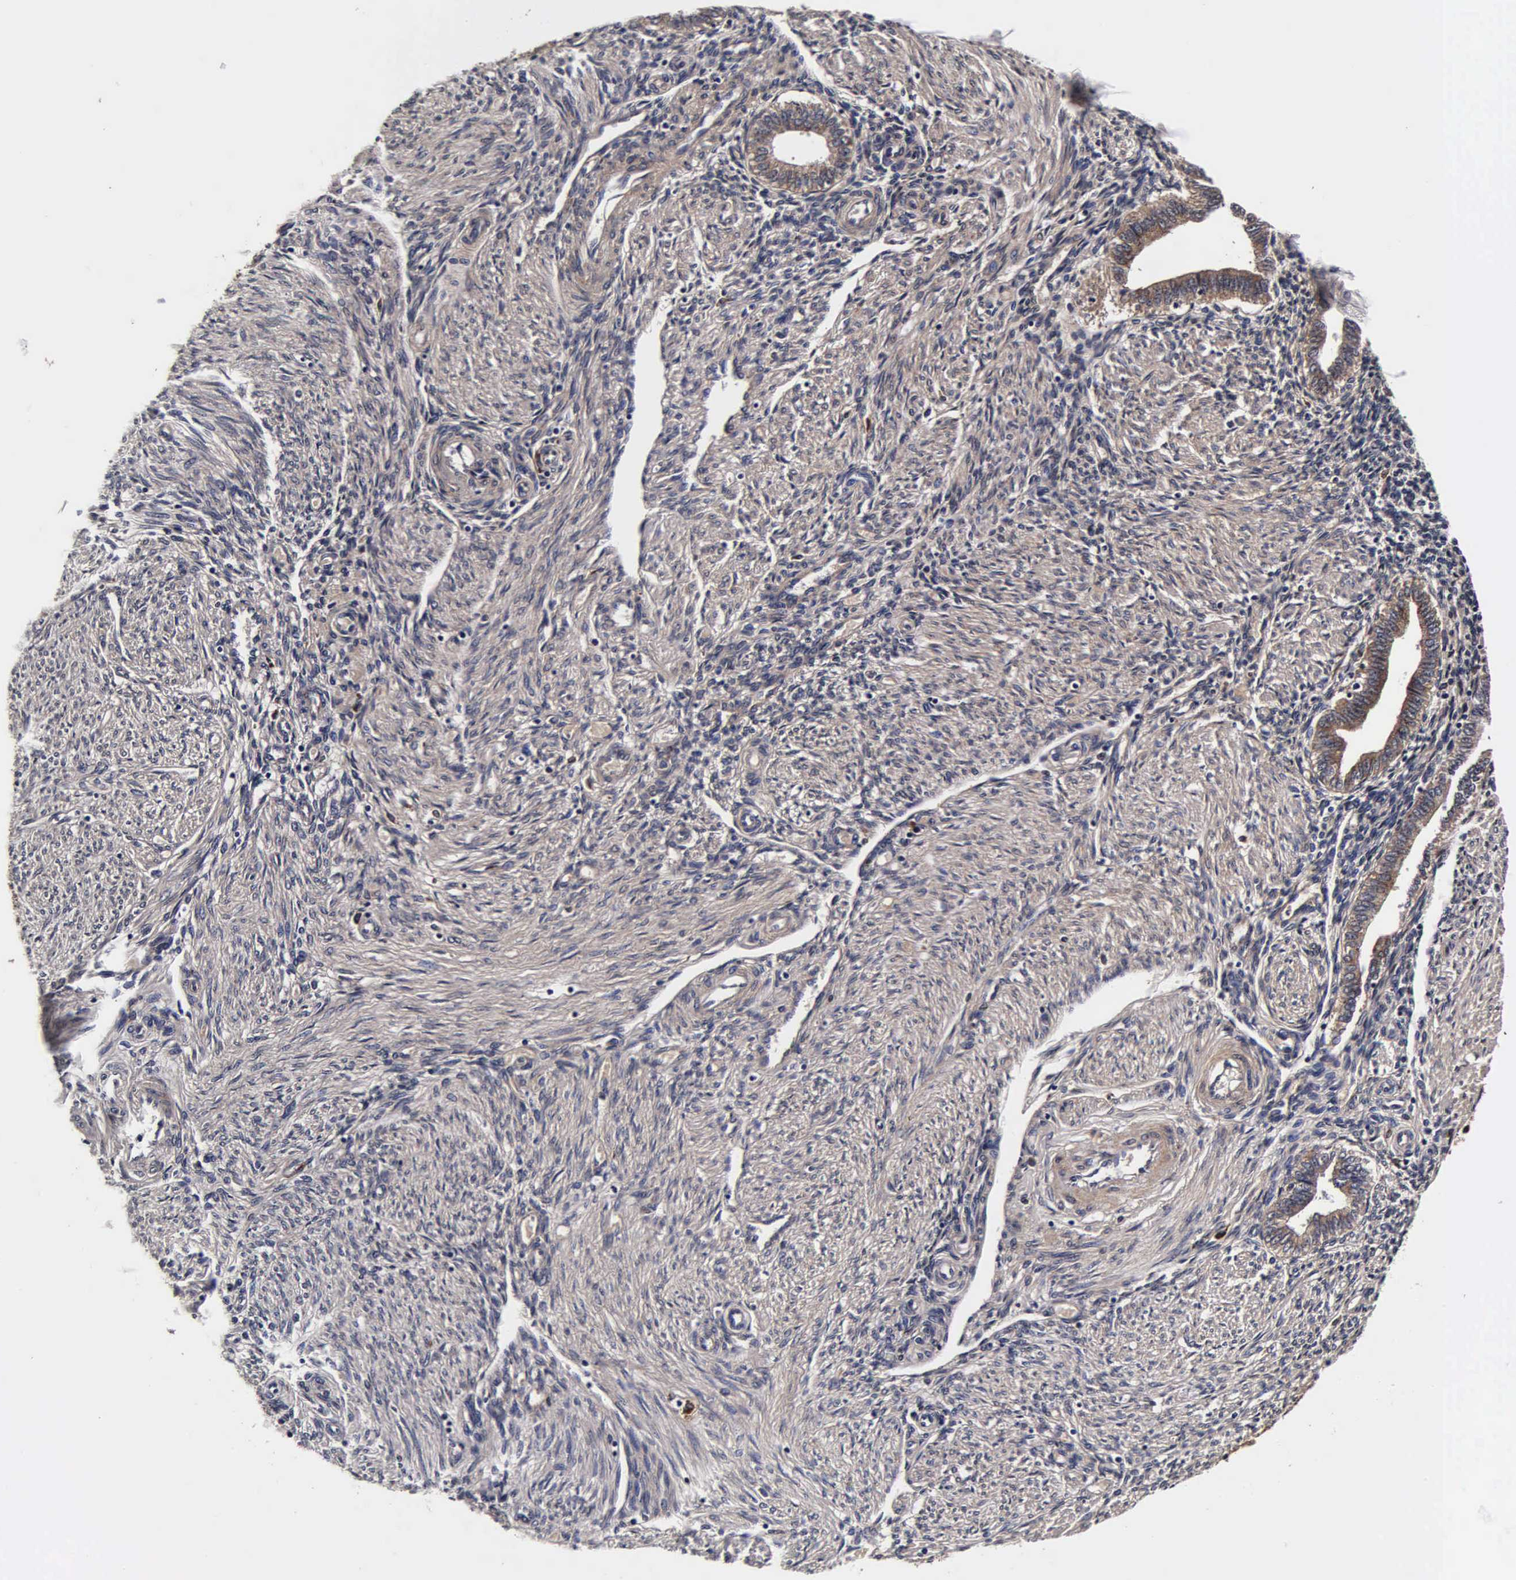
{"staining": {"intensity": "weak", "quantity": "25%-75%", "location": "cytoplasmic/membranous"}, "tissue": "endometrium", "cell_type": "Cells in endometrial stroma", "image_type": "normal", "snomed": [{"axis": "morphology", "description": "Normal tissue, NOS"}, {"axis": "topography", "description": "Endometrium"}], "caption": "A high-resolution histopathology image shows immunohistochemistry (IHC) staining of normal endometrium, which shows weak cytoplasmic/membranous positivity in approximately 25%-75% of cells in endometrial stroma.", "gene": "CST3", "patient": {"sex": "female", "age": 36}}